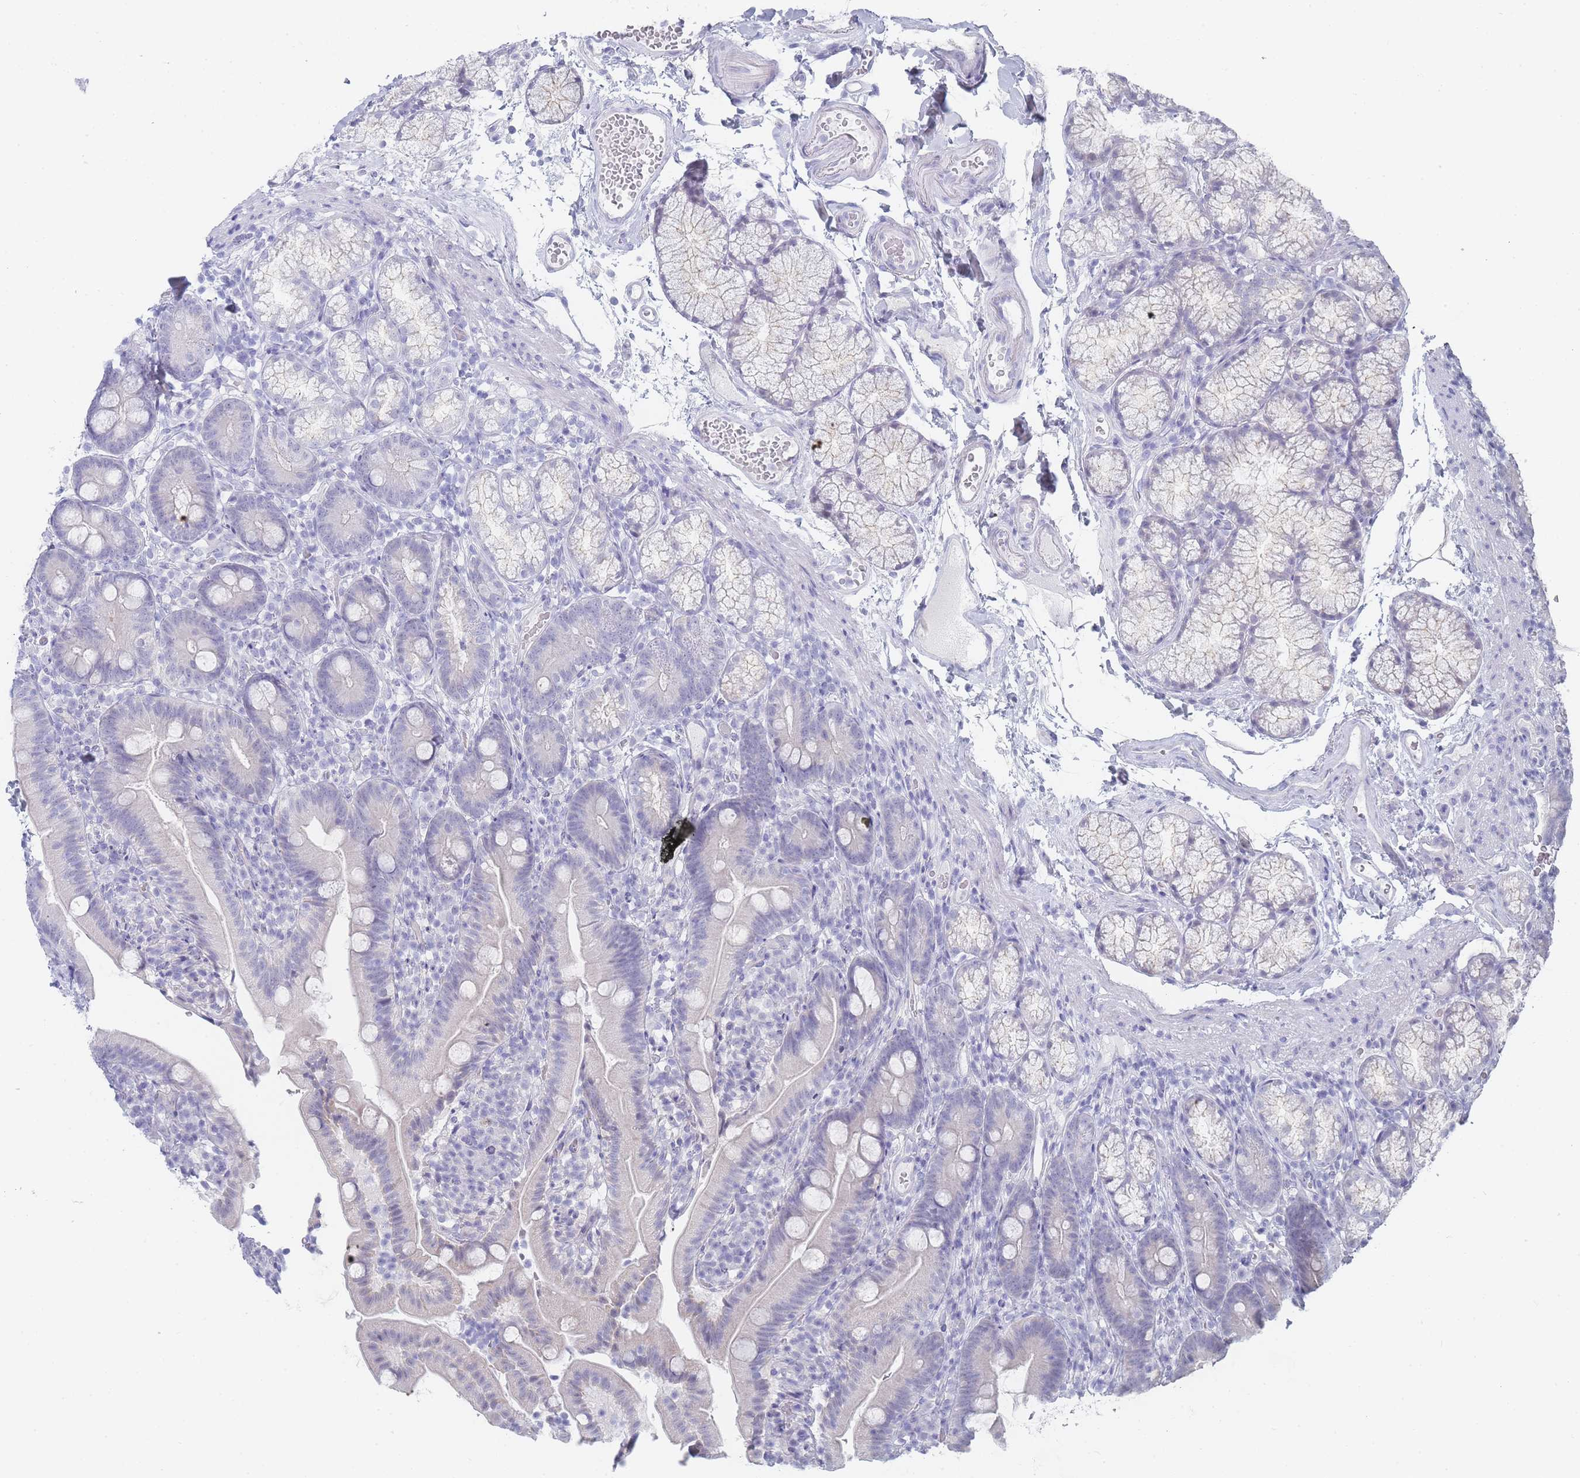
{"staining": {"intensity": "negative", "quantity": "none", "location": "none"}, "tissue": "duodenum", "cell_type": "Glandular cells", "image_type": "normal", "snomed": [{"axis": "morphology", "description": "Normal tissue, NOS"}, {"axis": "topography", "description": "Duodenum"}], "caption": "IHC photomicrograph of benign duodenum: duodenum stained with DAB exhibits no significant protein staining in glandular cells. Nuclei are stained in blue.", "gene": "IMPG1", "patient": {"sex": "female", "age": 67}}